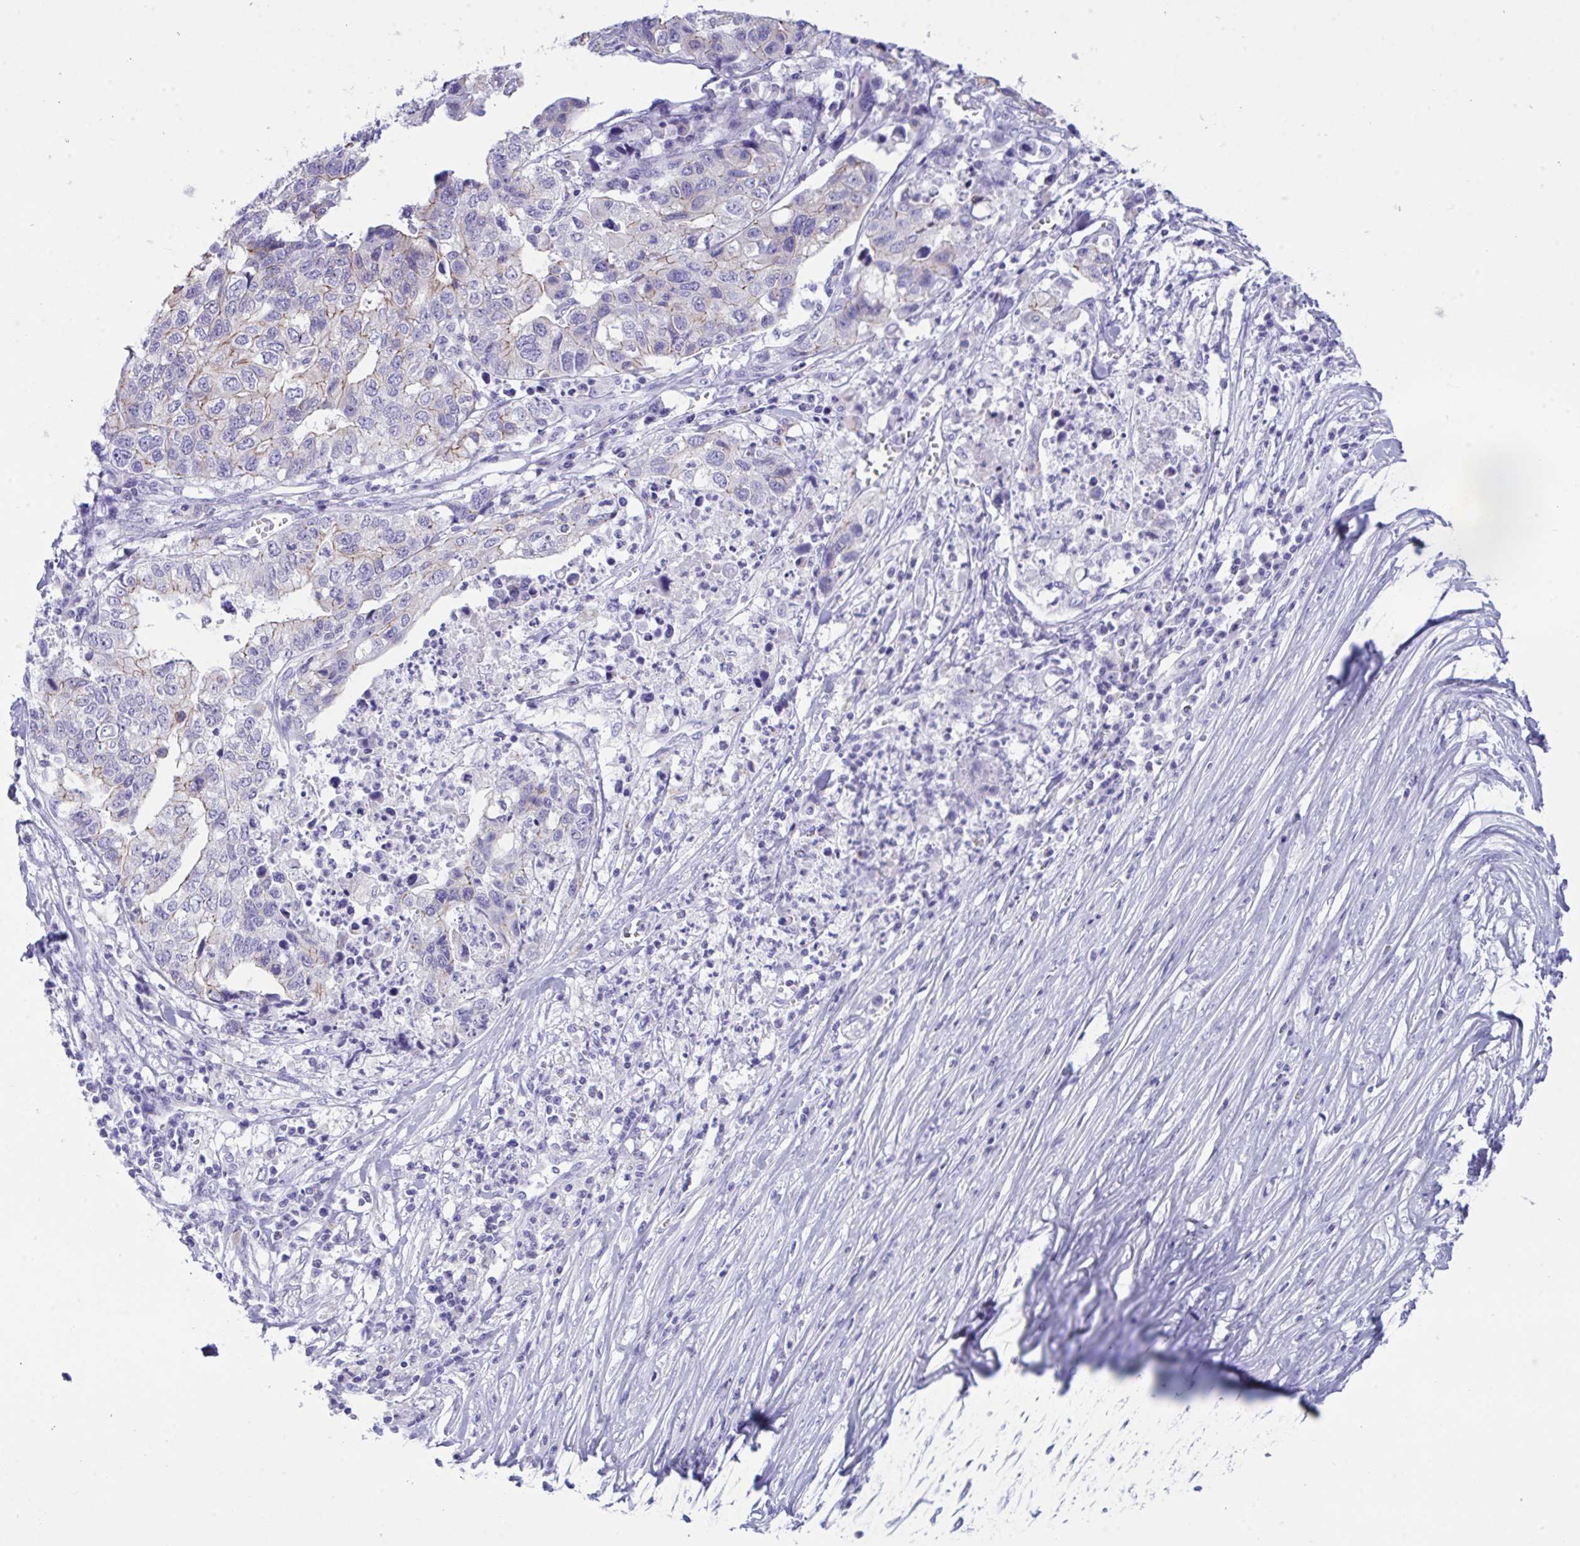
{"staining": {"intensity": "weak", "quantity": "25%-75%", "location": "cytoplasmic/membranous"}, "tissue": "stomach cancer", "cell_type": "Tumor cells", "image_type": "cancer", "snomed": [{"axis": "morphology", "description": "Adenocarcinoma, NOS"}, {"axis": "topography", "description": "Stomach, upper"}], "caption": "A micrograph of human adenocarcinoma (stomach) stained for a protein demonstrates weak cytoplasmic/membranous brown staining in tumor cells.", "gene": "GLB1L2", "patient": {"sex": "female", "age": 67}}